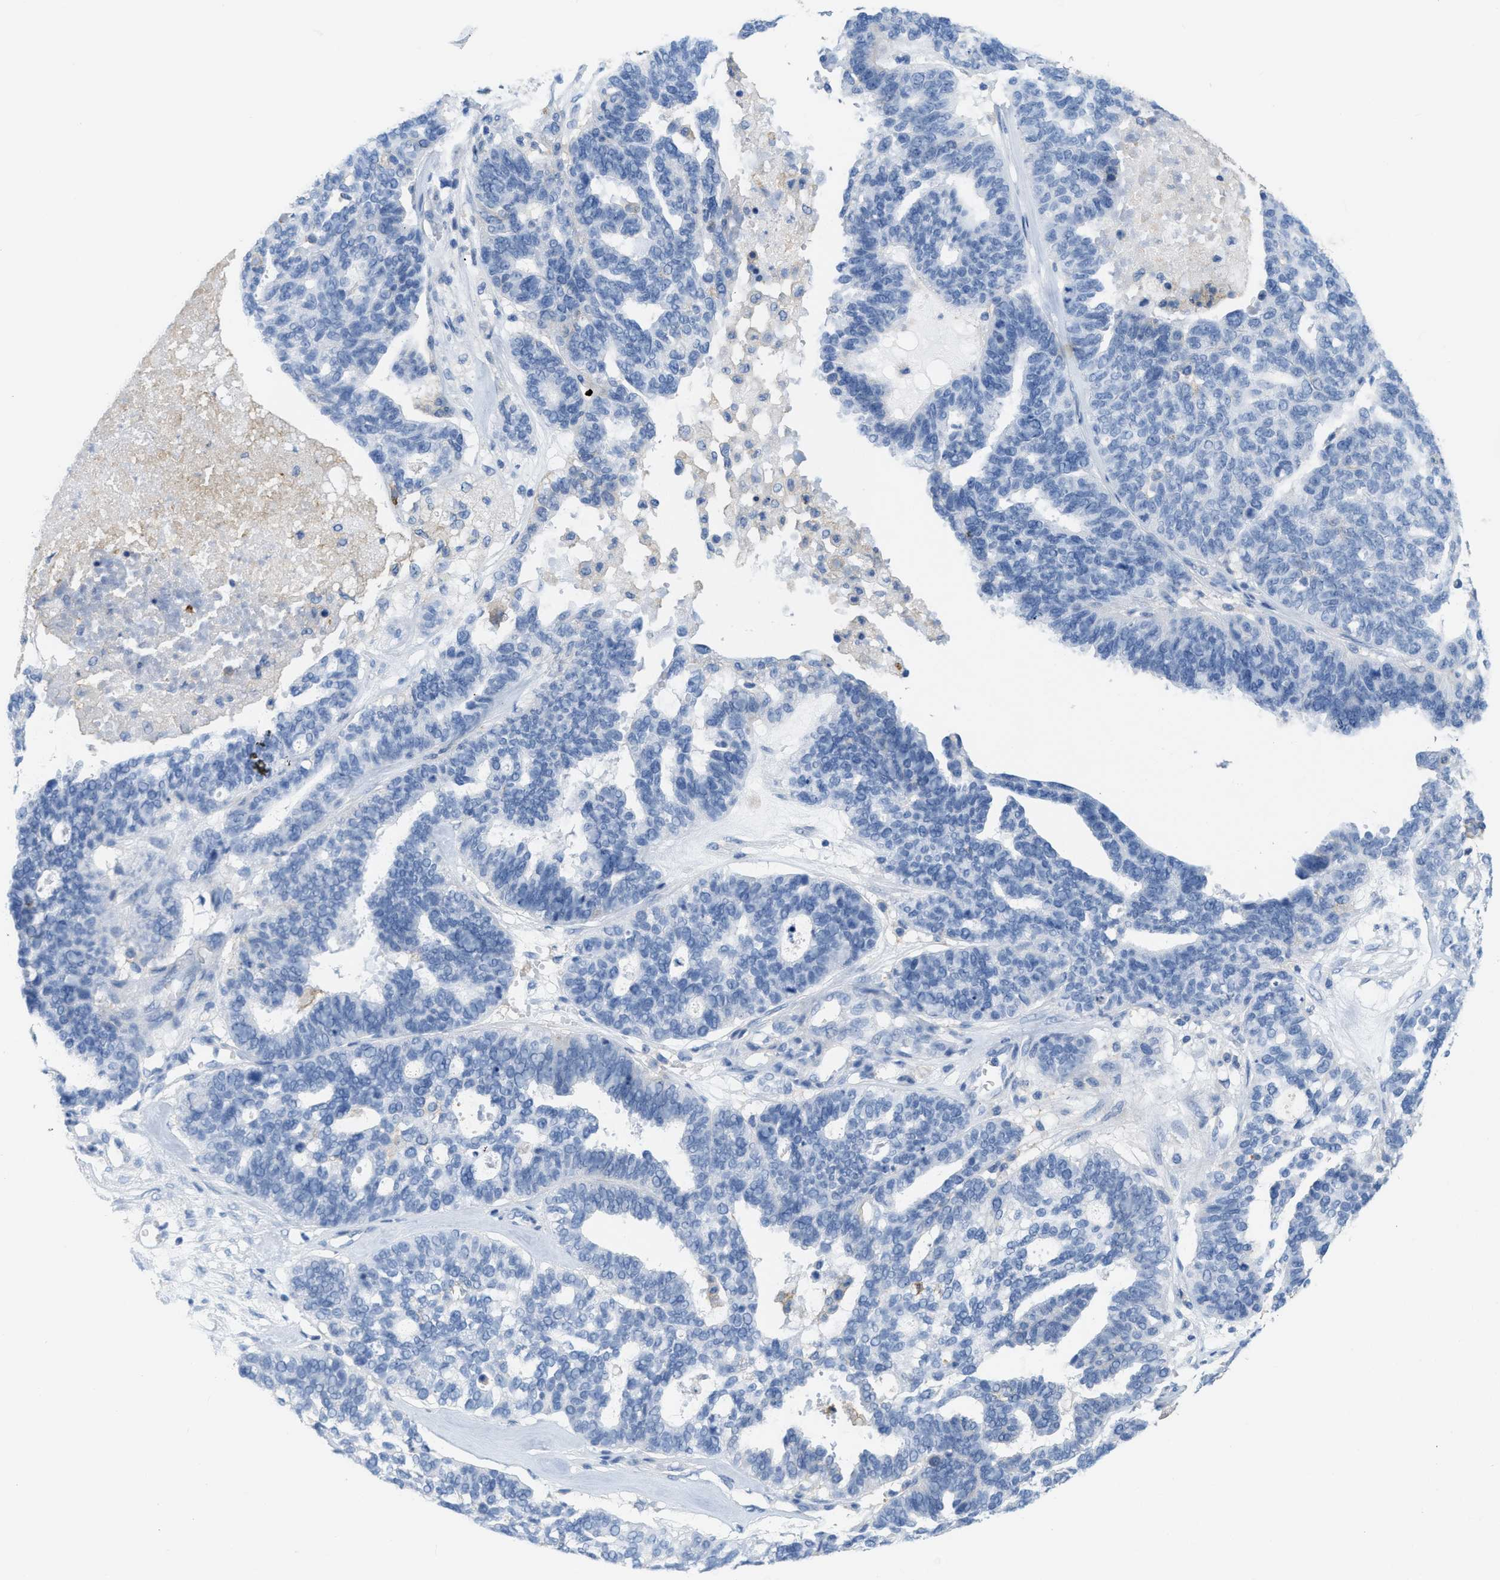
{"staining": {"intensity": "negative", "quantity": "none", "location": "none"}, "tissue": "ovarian cancer", "cell_type": "Tumor cells", "image_type": "cancer", "snomed": [{"axis": "morphology", "description": "Cystadenocarcinoma, serous, NOS"}, {"axis": "topography", "description": "Ovary"}], "caption": "Tumor cells show no significant protein positivity in ovarian serous cystadenocarcinoma.", "gene": "SLC3A2", "patient": {"sex": "female", "age": 59}}